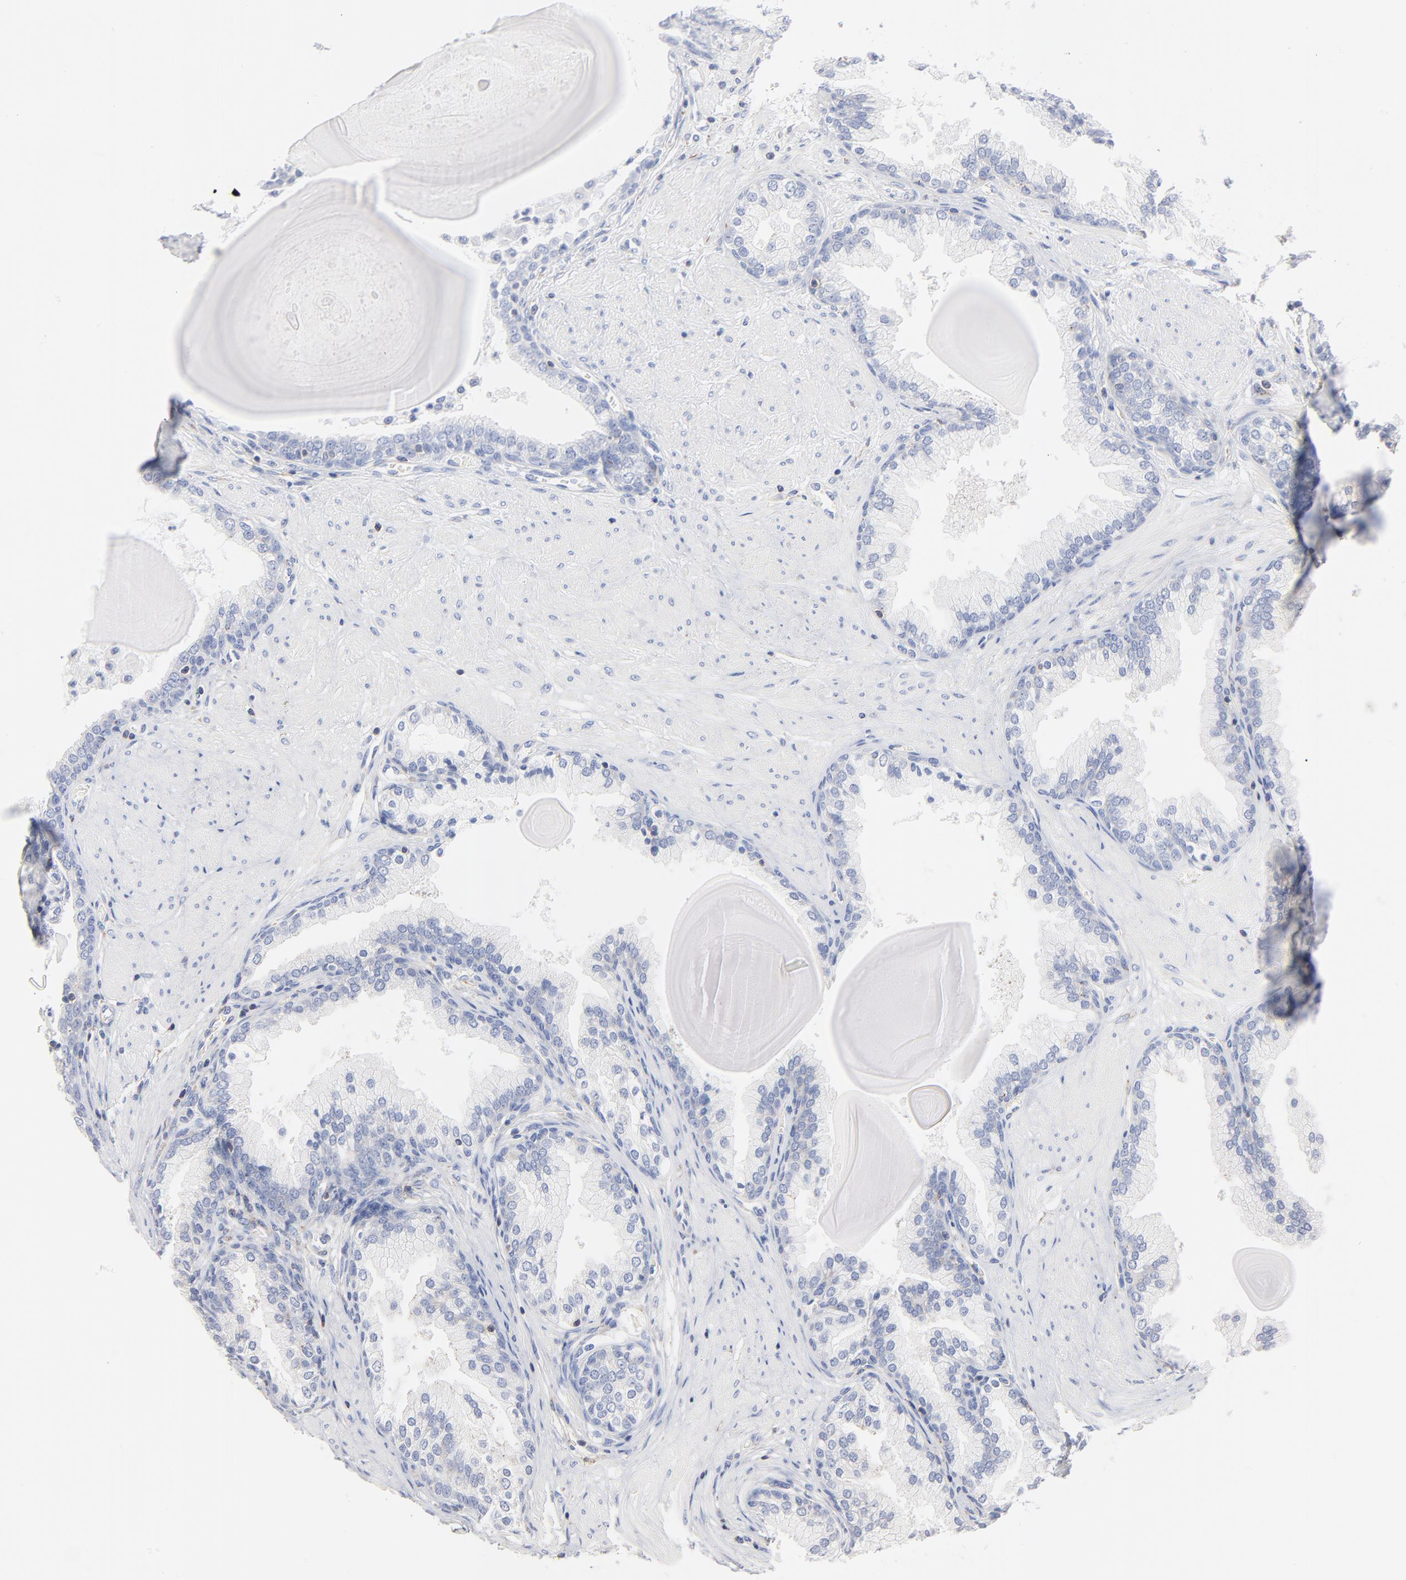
{"staining": {"intensity": "negative", "quantity": "none", "location": "none"}, "tissue": "prostate", "cell_type": "Glandular cells", "image_type": "normal", "snomed": [{"axis": "morphology", "description": "Normal tissue, NOS"}, {"axis": "topography", "description": "Prostate"}], "caption": "Protein analysis of normal prostate exhibits no significant positivity in glandular cells.", "gene": "SEPTIN11", "patient": {"sex": "male", "age": 51}}